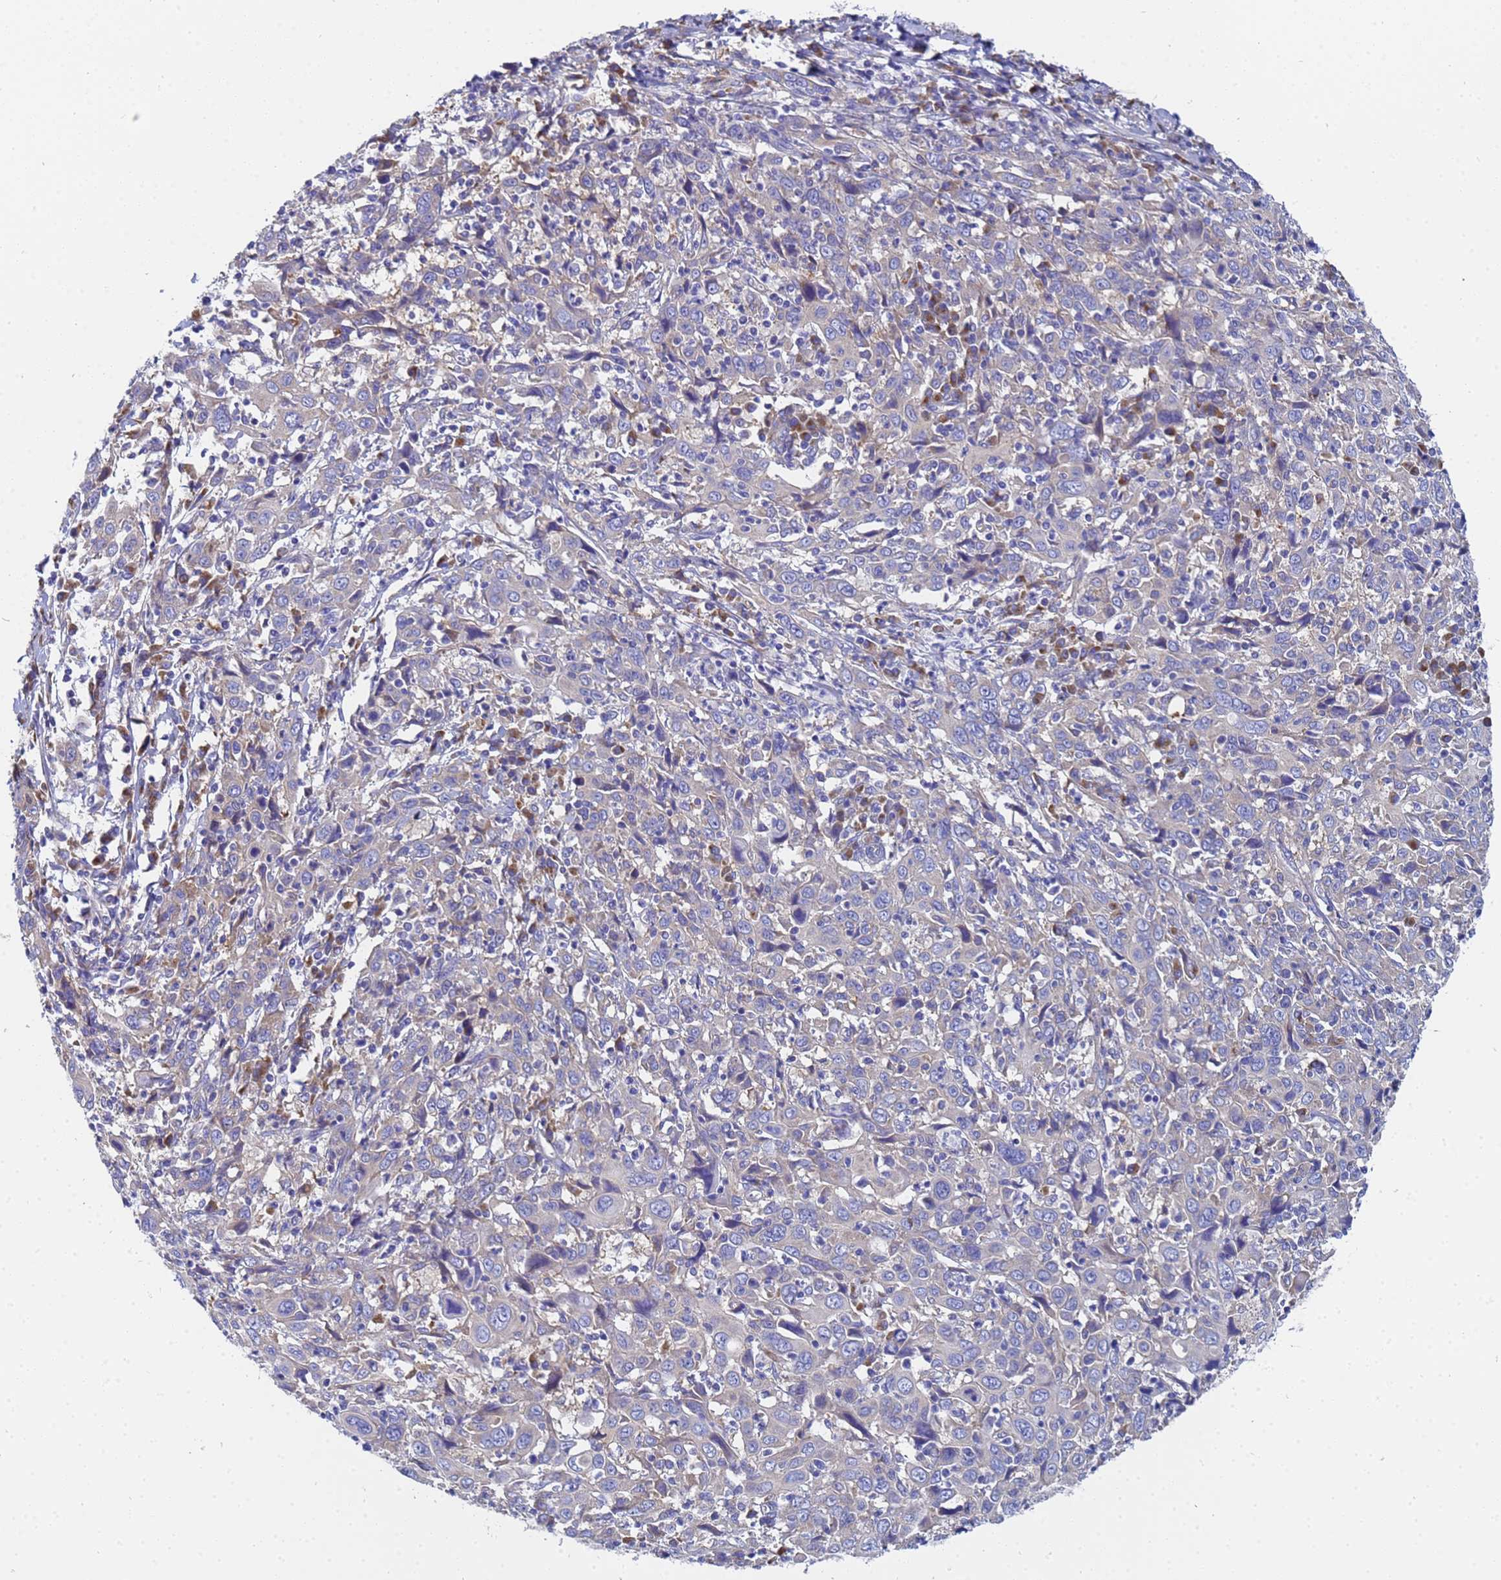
{"staining": {"intensity": "negative", "quantity": "none", "location": "none"}, "tissue": "cervical cancer", "cell_type": "Tumor cells", "image_type": "cancer", "snomed": [{"axis": "morphology", "description": "Squamous cell carcinoma, NOS"}, {"axis": "topography", "description": "Cervix"}], "caption": "Immunohistochemistry of cervical cancer shows no positivity in tumor cells.", "gene": "TM4SF4", "patient": {"sex": "female", "age": 46}}